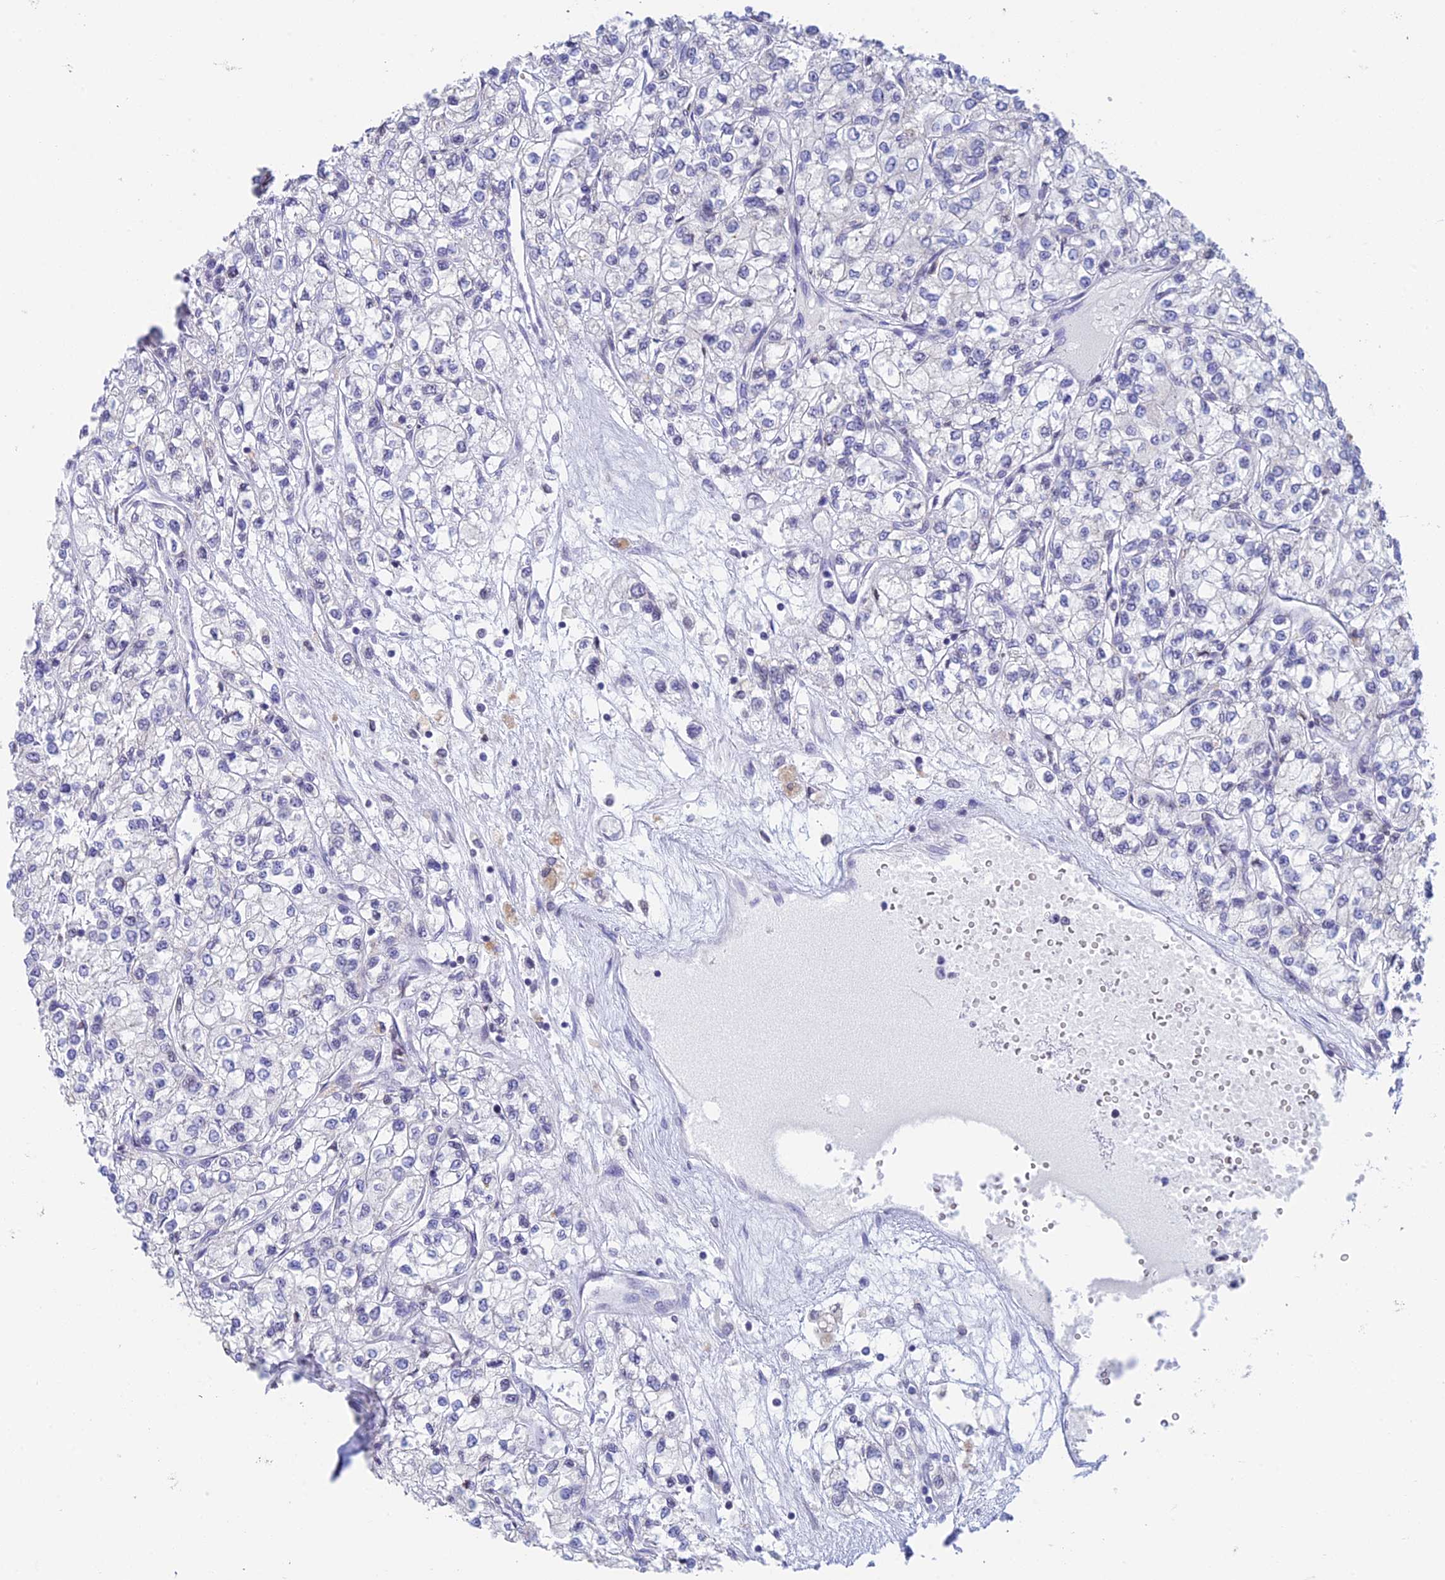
{"staining": {"intensity": "negative", "quantity": "none", "location": "none"}, "tissue": "renal cancer", "cell_type": "Tumor cells", "image_type": "cancer", "snomed": [{"axis": "morphology", "description": "Adenocarcinoma, NOS"}, {"axis": "topography", "description": "Kidney"}], "caption": "Immunohistochemical staining of renal cancer demonstrates no significant staining in tumor cells.", "gene": "REXO5", "patient": {"sex": "male", "age": 80}}